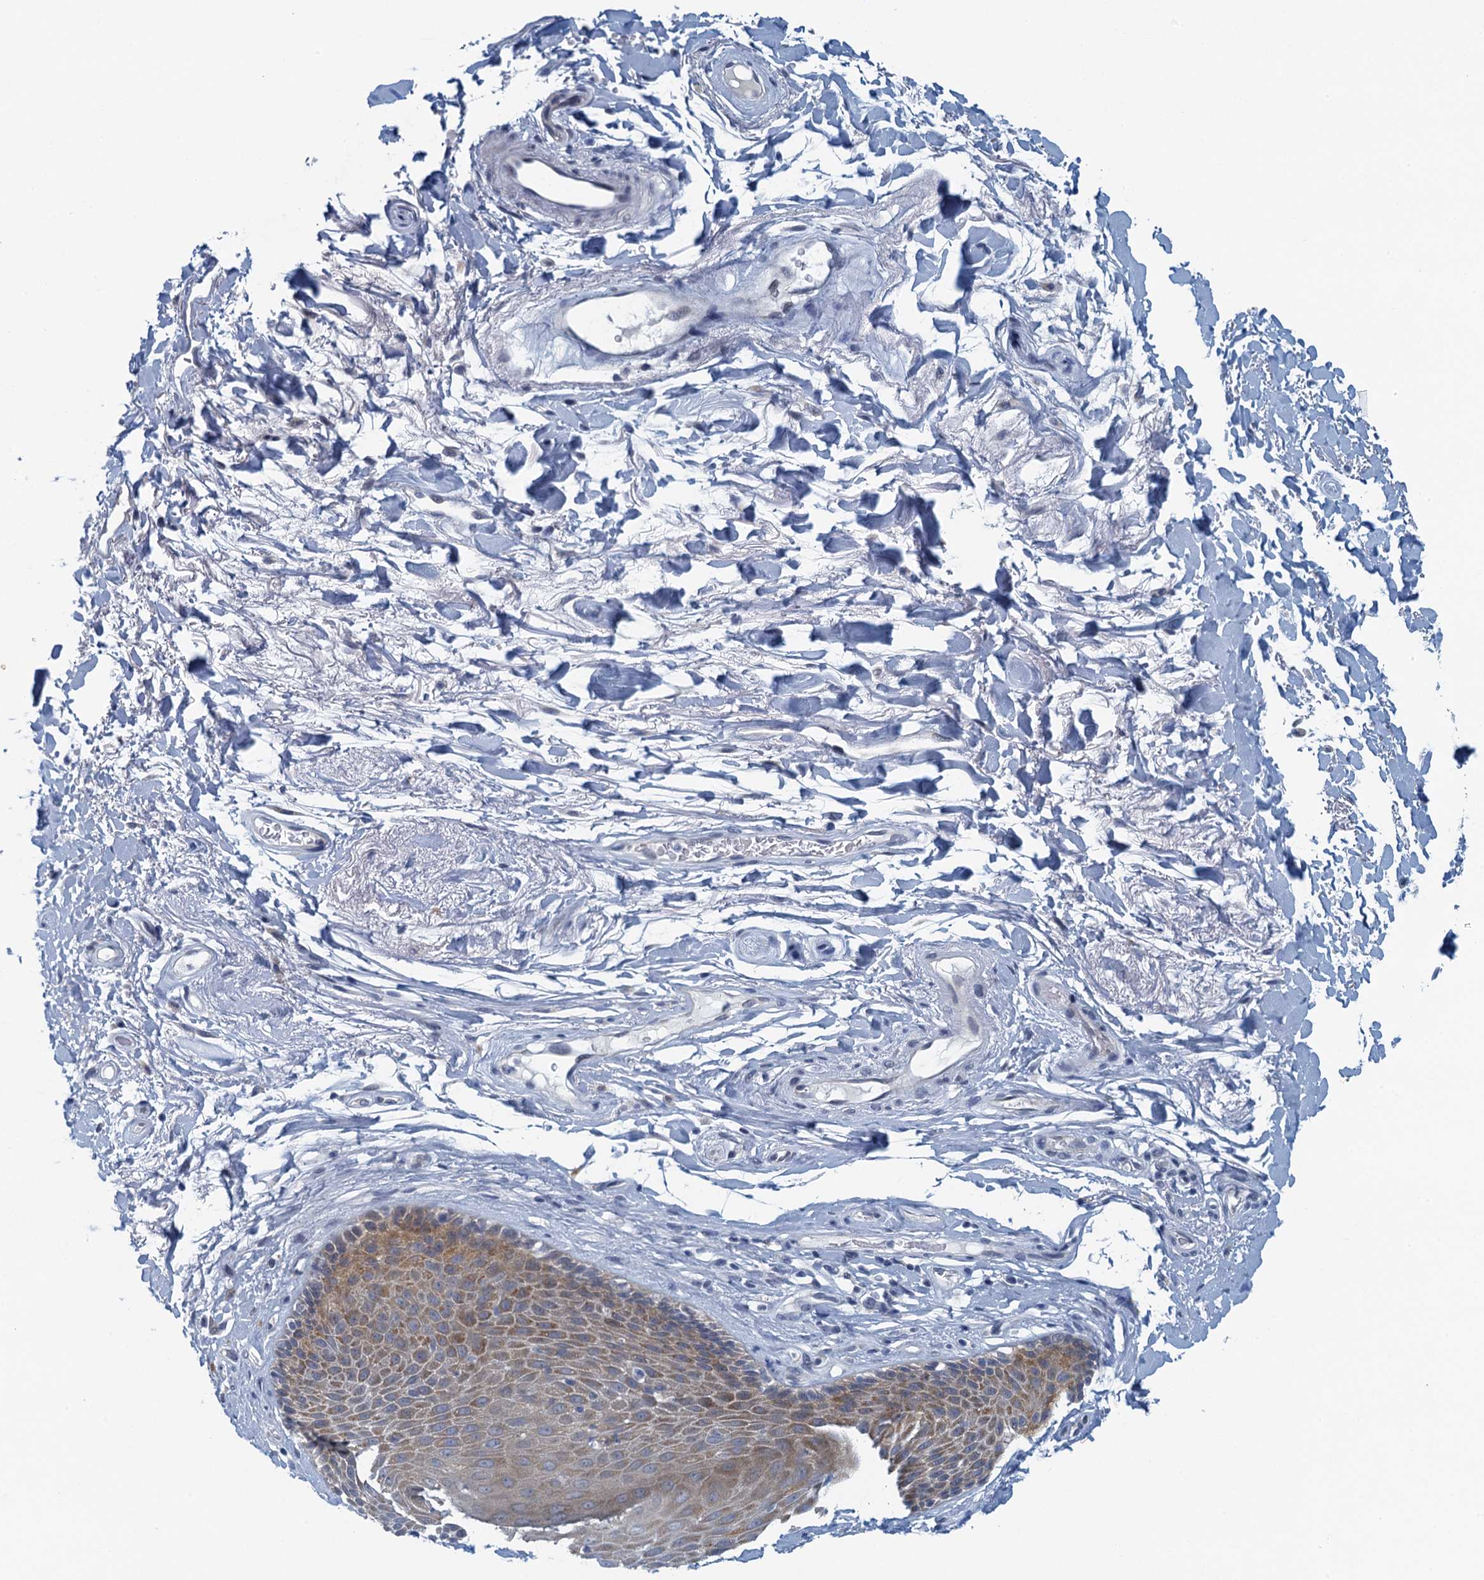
{"staining": {"intensity": "moderate", "quantity": "<25%", "location": "cytoplasmic/membranous"}, "tissue": "skin", "cell_type": "Epidermal cells", "image_type": "normal", "snomed": [{"axis": "morphology", "description": "Normal tissue, NOS"}, {"axis": "topography", "description": "Anal"}], "caption": "Immunohistochemical staining of benign skin reveals <25% levels of moderate cytoplasmic/membranous protein expression in about <25% of epidermal cells.", "gene": "C16orf95", "patient": {"sex": "male", "age": 74}}